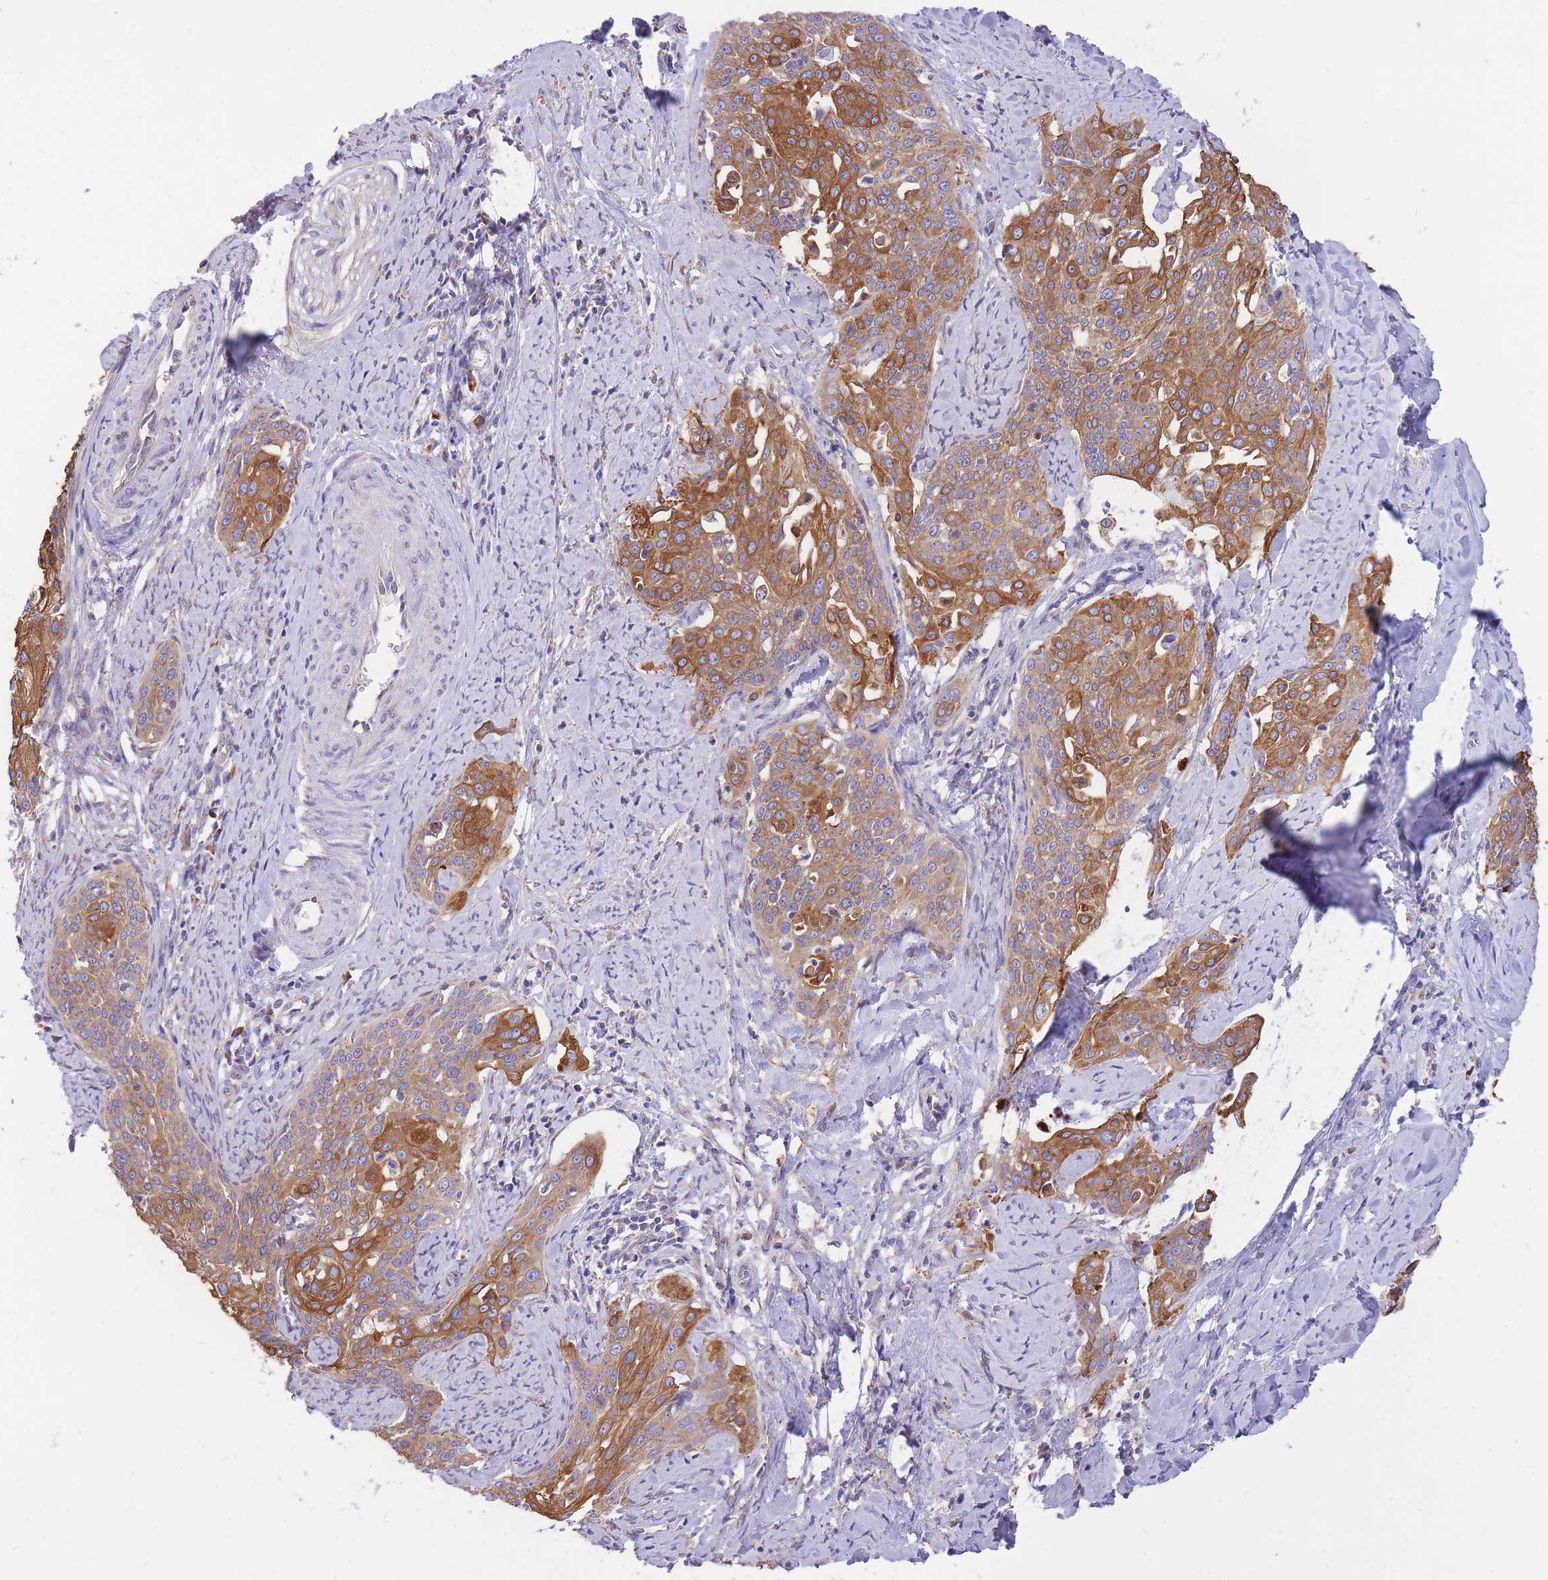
{"staining": {"intensity": "moderate", "quantity": ">75%", "location": "cytoplasmic/membranous"}, "tissue": "cervical cancer", "cell_type": "Tumor cells", "image_type": "cancer", "snomed": [{"axis": "morphology", "description": "Squamous cell carcinoma, NOS"}, {"axis": "topography", "description": "Cervix"}], "caption": "The micrograph reveals staining of cervical cancer, revealing moderate cytoplasmic/membranous protein expression (brown color) within tumor cells.", "gene": "GBP7", "patient": {"sex": "female", "age": 44}}